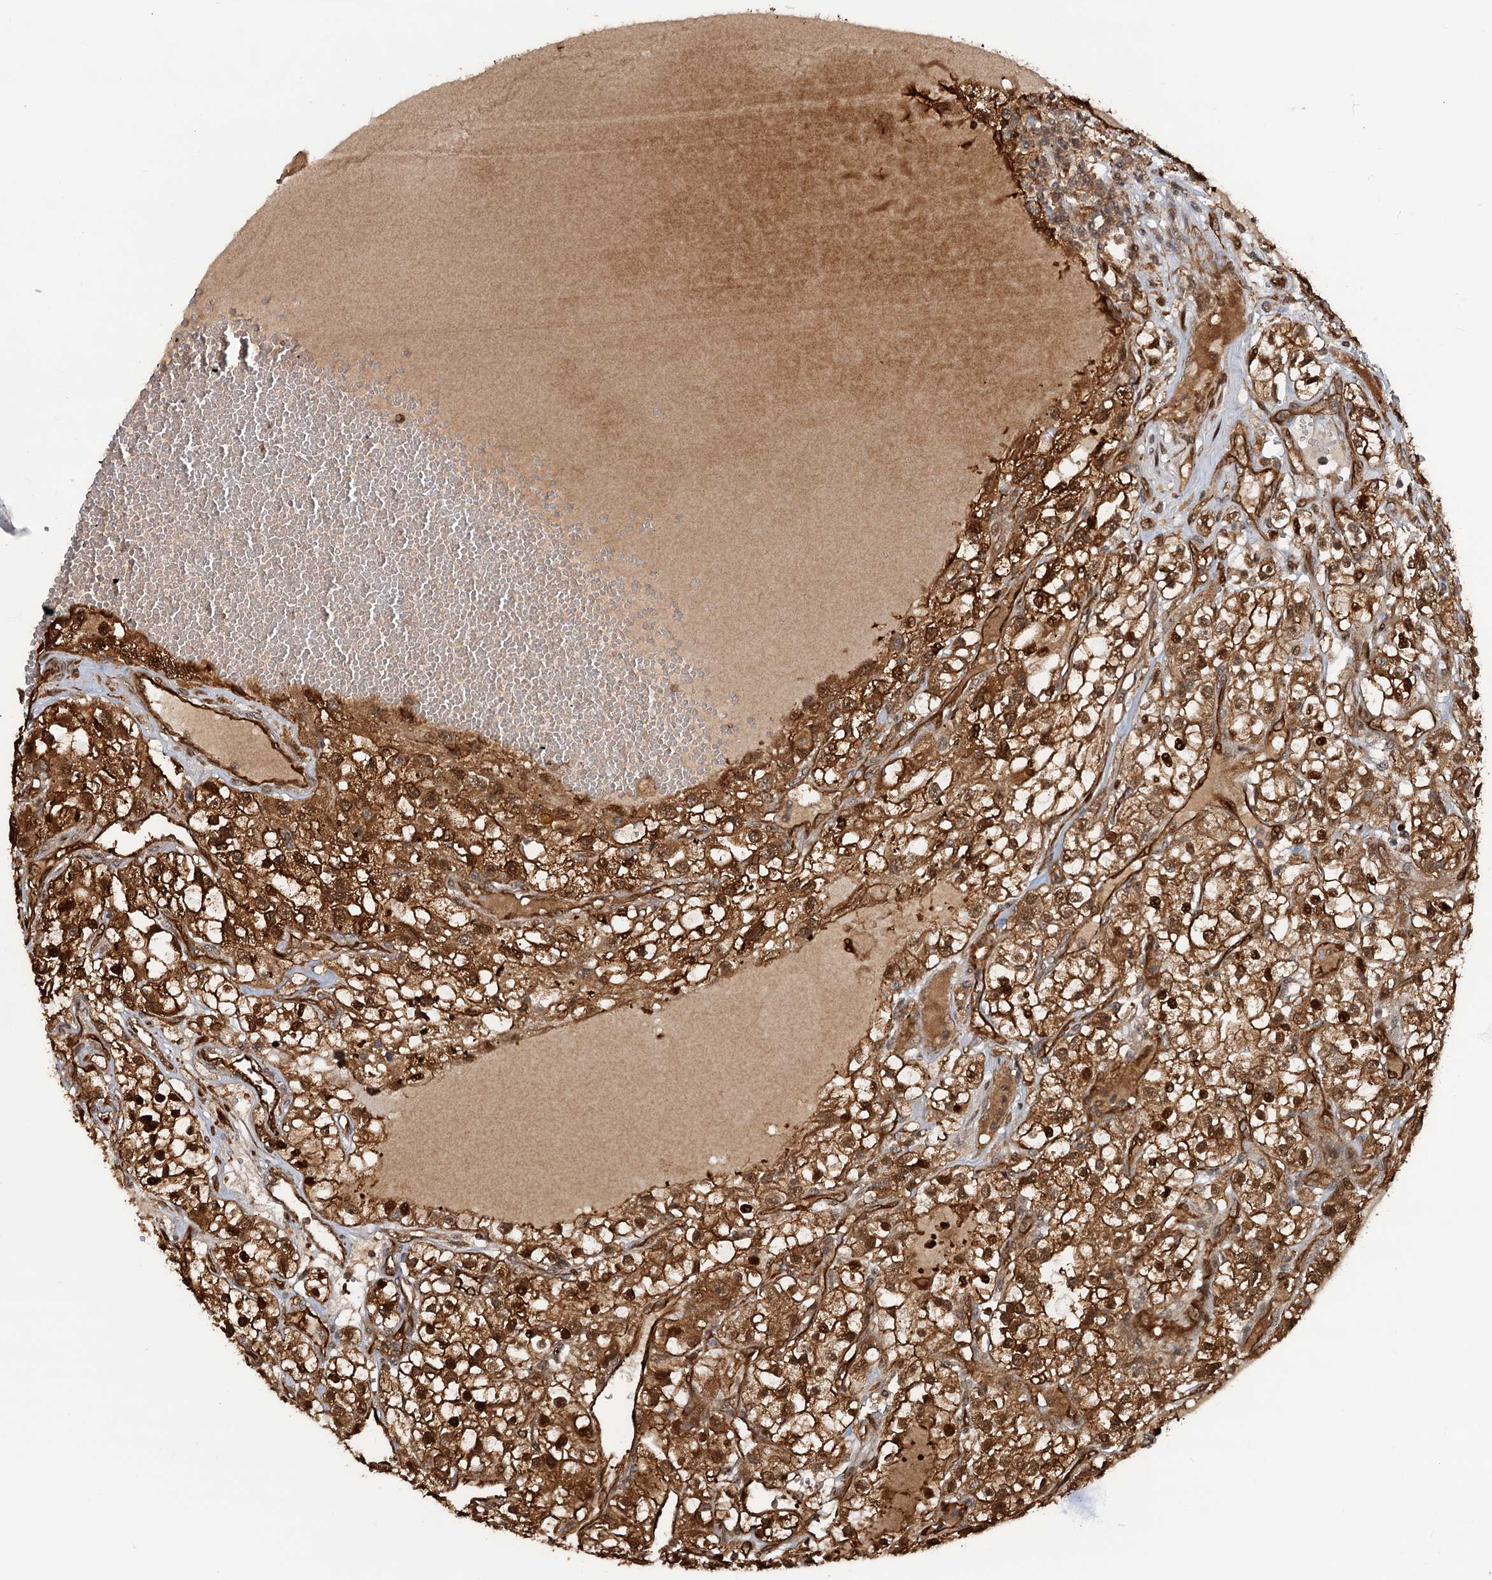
{"staining": {"intensity": "strong", "quantity": ">75%", "location": "cytoplasmic/membranous,nuclear"}, "tissue": "renal cancer", "cell_type": "Tumor cells", "image_type": "cancer", "snomed": [{"axis": "morphology", "description": "Adenocarcinoma, NOS"}, {"axis": "topography", "description": "Kidney"}], "caption": "DAB immunohistochemical staining of renal adenocarcinoma exhibits strong cytoplasmic/membranous and nuclear protein expression in approximately >75% of tumor cells.", "gene": "SNRNP25", "patient": {"sex": "female", "age": 57}}